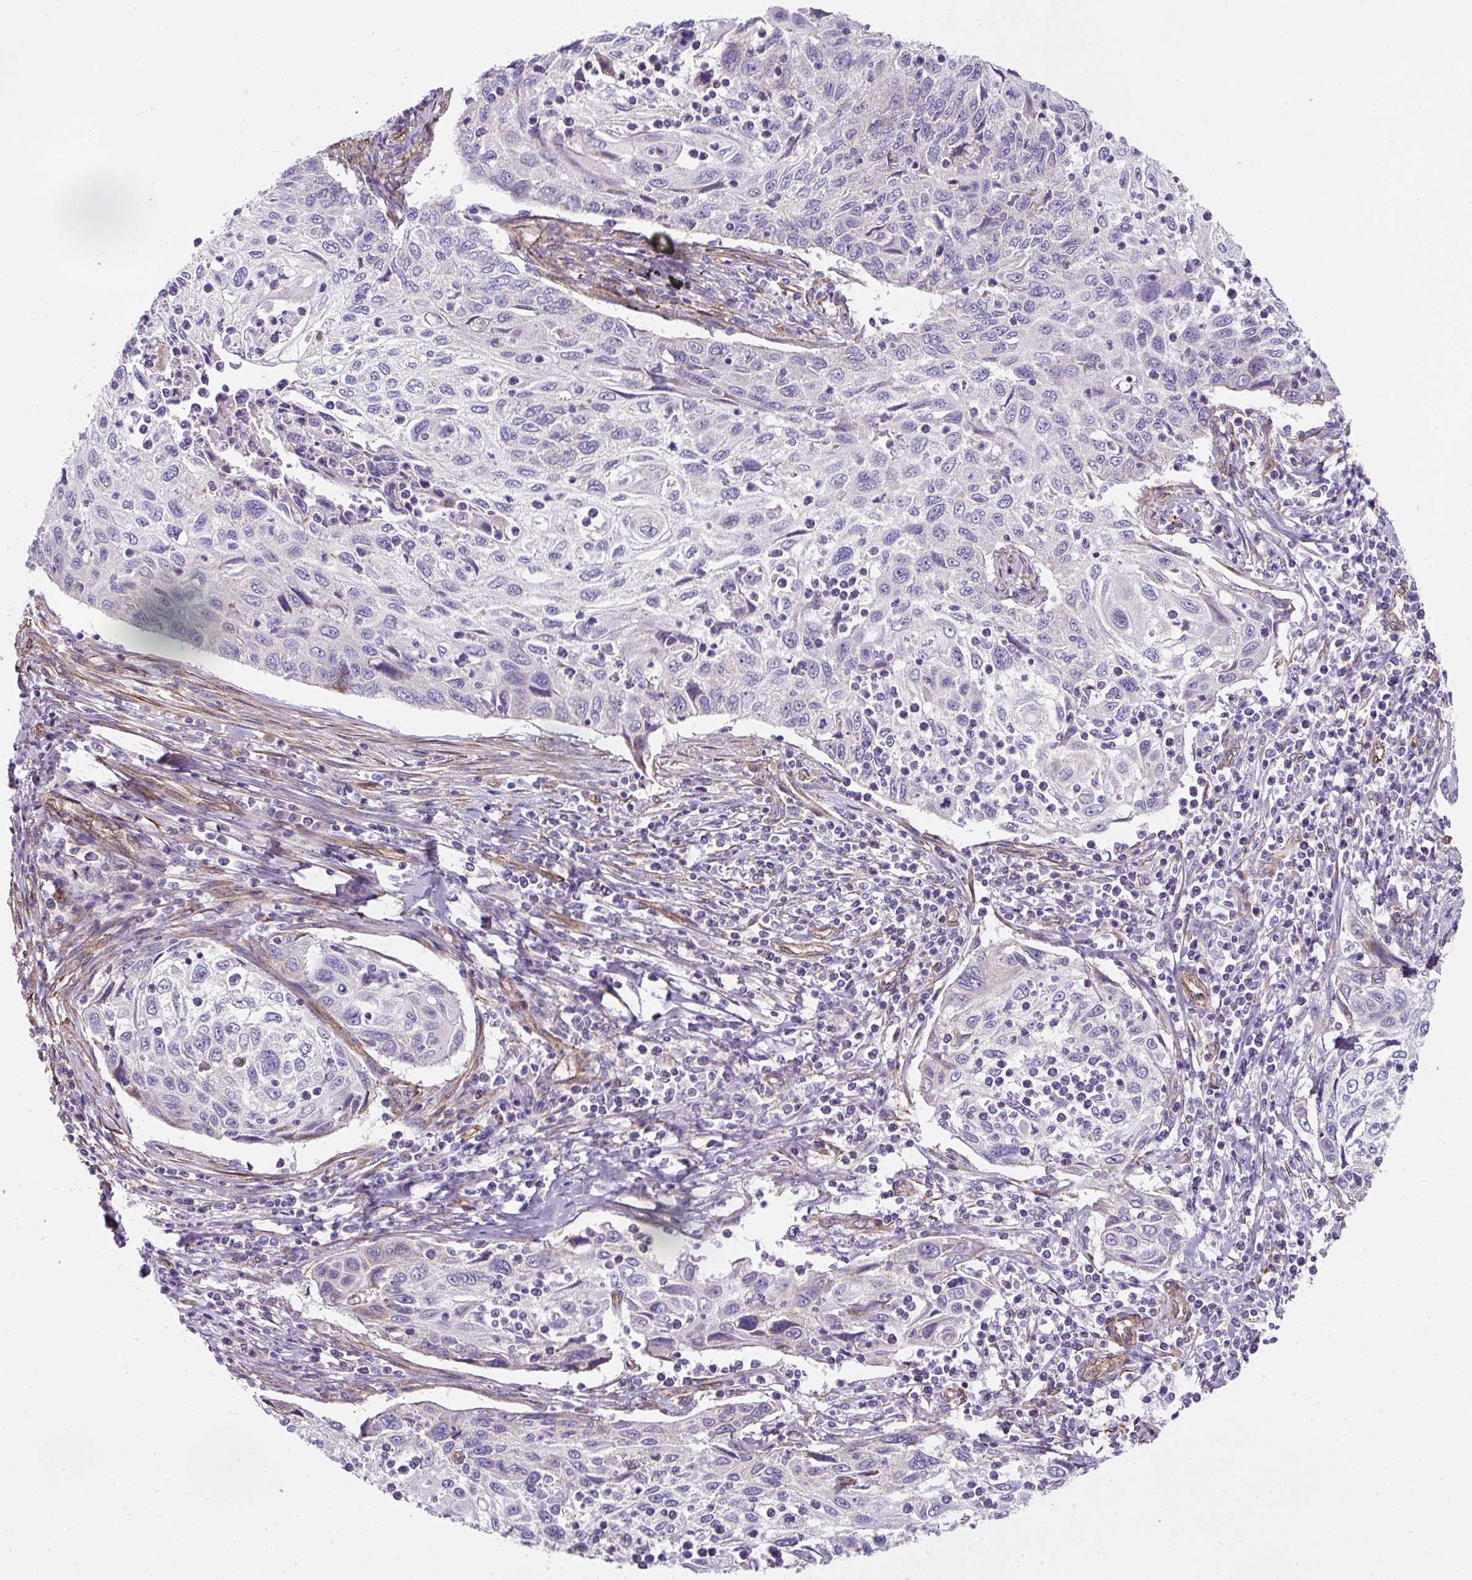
{"staining": {"intensity": "negative", "quantity": "none", "location": "none"}, "tissue": "cervical cancer", "cell_type": "Tumor cells", "image_type": "cancer", "snomed": [{"axis": "morphology", "description": "Squamous cell carcinoma, NOS"}, {"axis": "topography", "description": "Cervix"}], "caption": "A high-resolution image shows IHC staining of cervical cancer, which shows no significant staining in tumor cells.", "gene": "ANKUB1", "patient": {"sex": "female", "age": 70}}